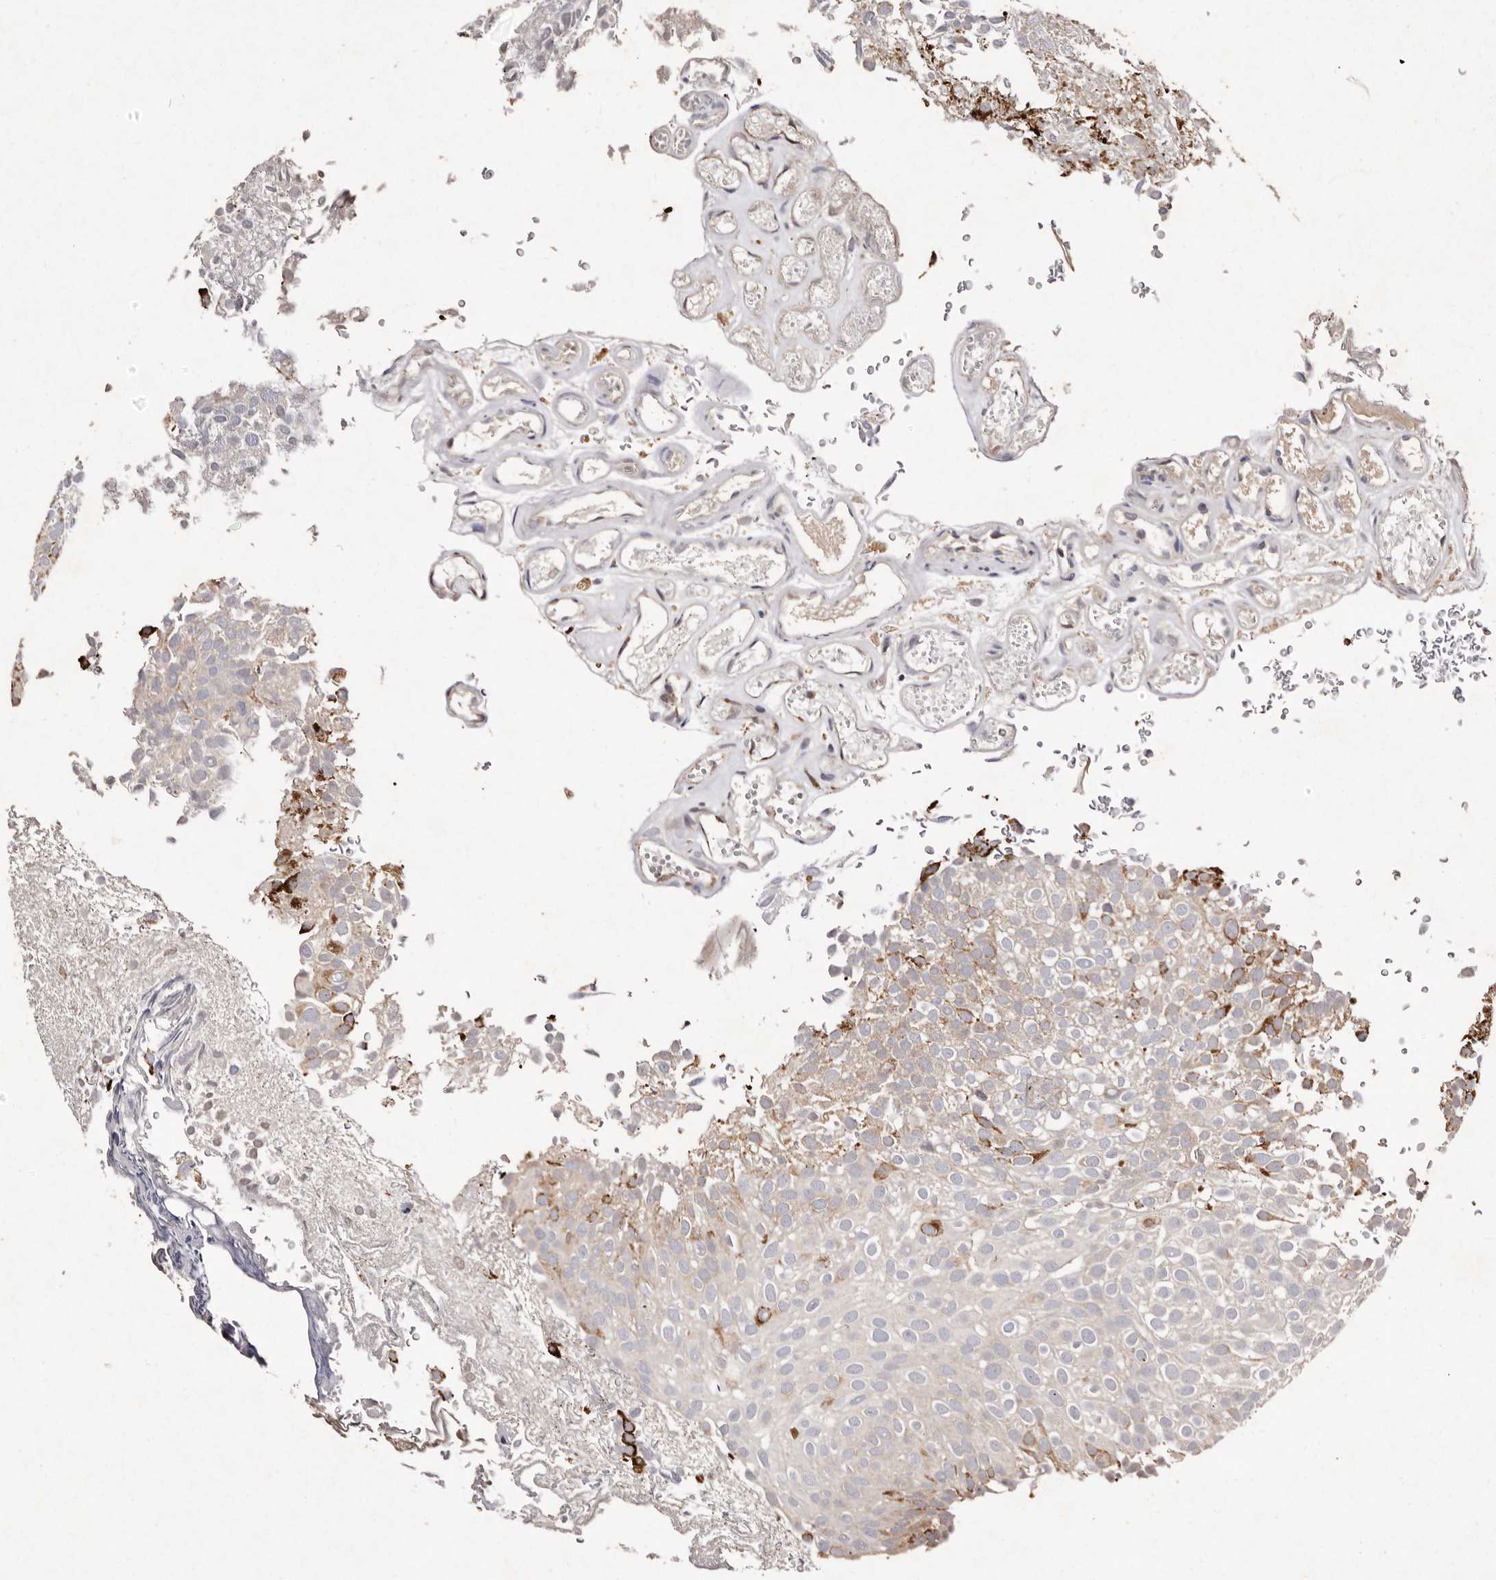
{"staining": {"intensity": "moderate", "quantity": "25%-75%", "location": "cytoplasmic/membranous"}, "tissue": "urothelial cancer", "cell_type": "Tumor cells", "image_type": "cancer", "snomed": [{"axis": "morphology", "description": "Urothelial carcinoma, Low grade"}, {"axis": "topography", "description": "Urinary bladder"}], "caption": "Low-grade urothelial carcinoma stained with DAB (3,3'-diaminobenzidine) IHC exhibits medium levels of moderate cytoplasmic/membranous positivity in approximately 25%-75% of tumor cells.", "gene": "GIMAP4", "patient": {"sex": "male", "age": 78}}